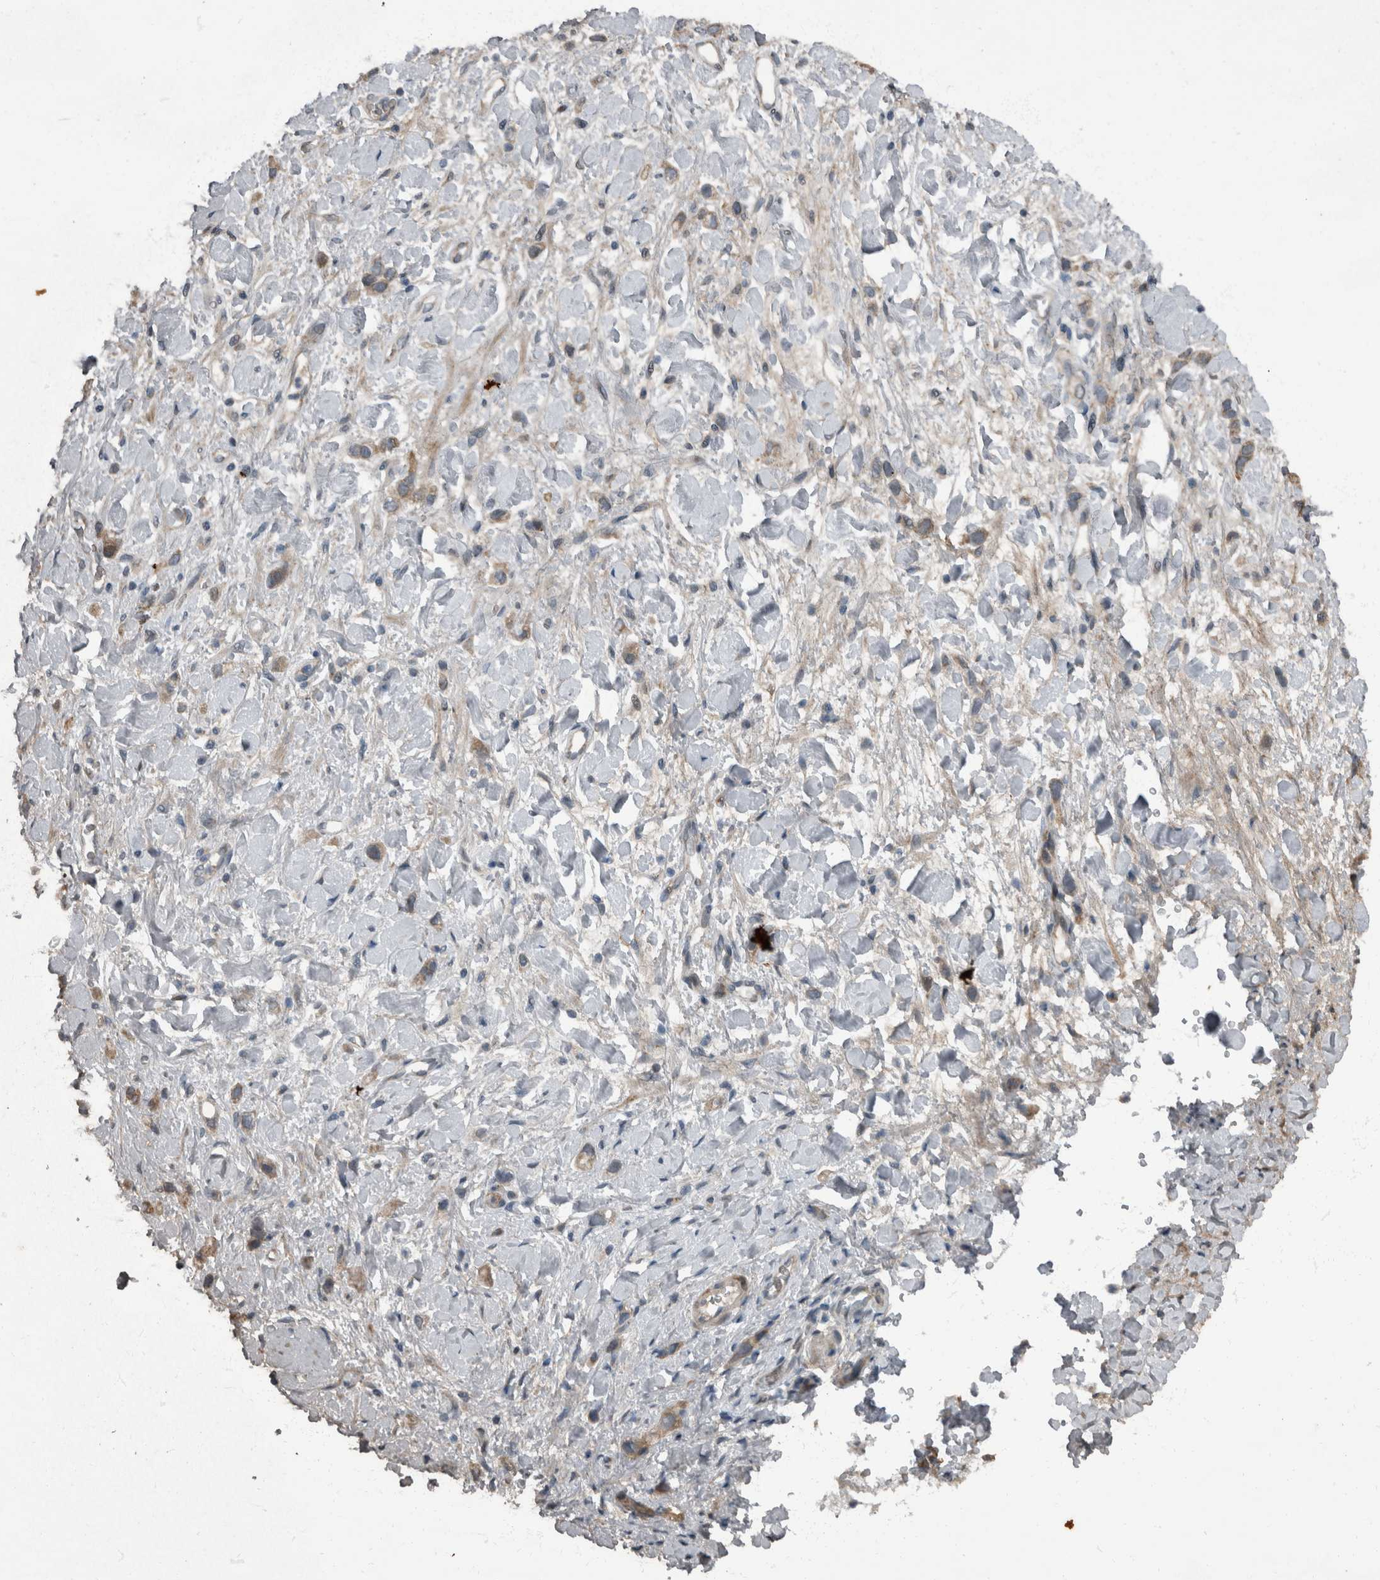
{"staining": {"intensity": "moderate", "quantity": "25%-75%", "location": "cytoplasmic/membranous"}, "tissue": "stomach cancer", "cell_type": "Tumor cells", "image_type": "cancer", "snomed": [{"axis": "morphology", "description": "Adenocarcinoma, NOS"}, {"axis": "topography", "description": "Stomach"}], "caption": "Immunohistochemical staining of stomach adenocarcinoma reveals moderate cytoplasmic/membranous protein staining in about 25%-75% of tumor cells. (IHC, brightfield microscopy, high magnification).", "gene": "RABGGTB", "patient": {"sex": "female", "age": 65}}